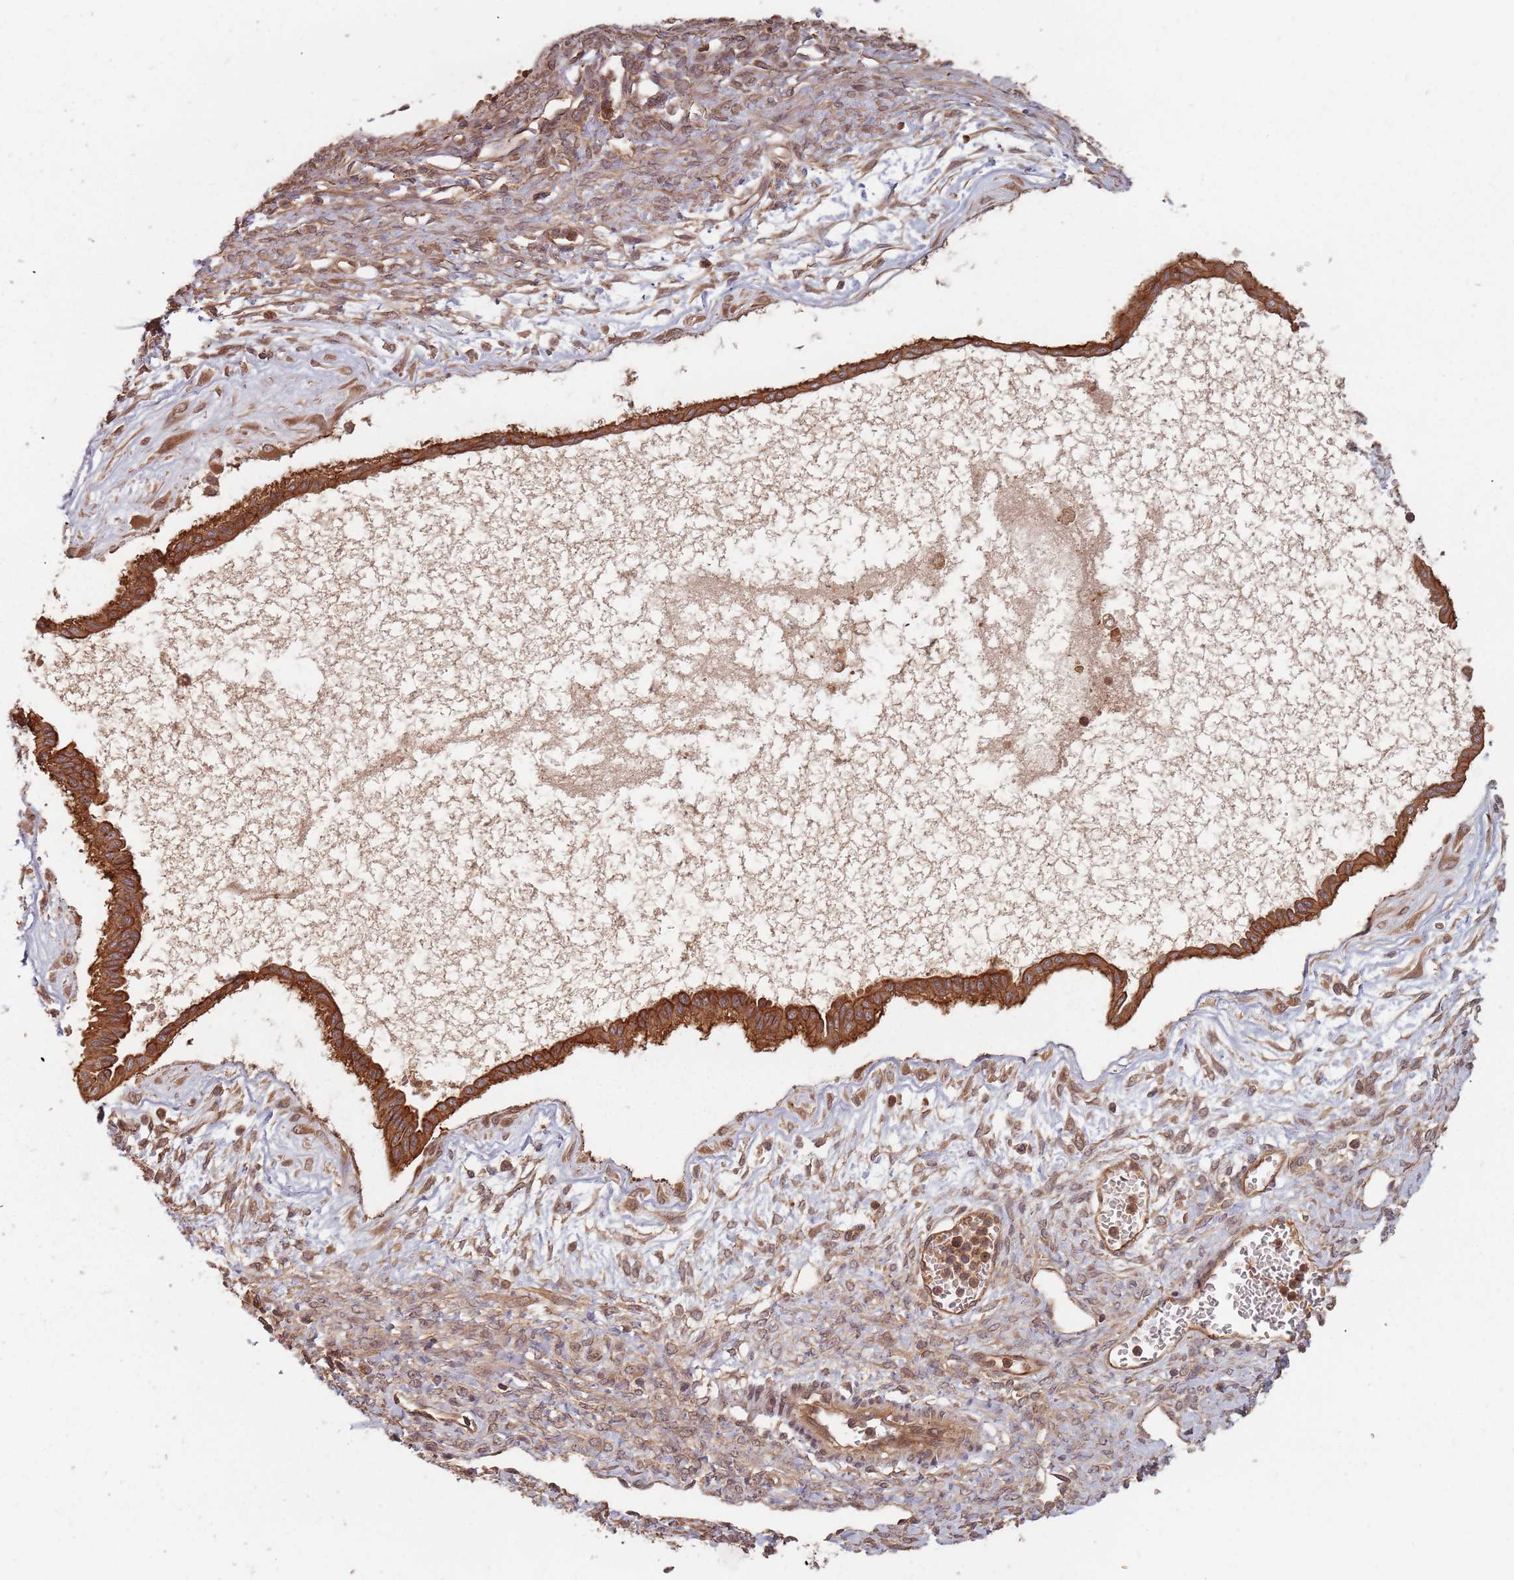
{"staining": {"intensity": "strong", "quantity": ">75%", "location": "cytoplasmic/membranous"}, "tissue": "ovarian cancer", "cell_type": "Tumor cells", "image_type": "cancer", "snomed": [{"axis": "morphology", "description": "Cystadenocarcinoma, mucinous, NOS"}, {"axis": "topography", "description": "Ovary"}], "caption": "Protein analysis of ovarian mucinous cystadenocarcinoma tissue demonstrates strong cytoplasmic/membranous positivity in approximately >75% of tumor cells. The staining is performed using DAB (3,3'-diaminobenzidine) brown chromogen to label protein expression. The nuclei are counter-stained blue using hematoxylin.", "gene": "C3orf14", "patient": {"sex": "female", "age": 73}}